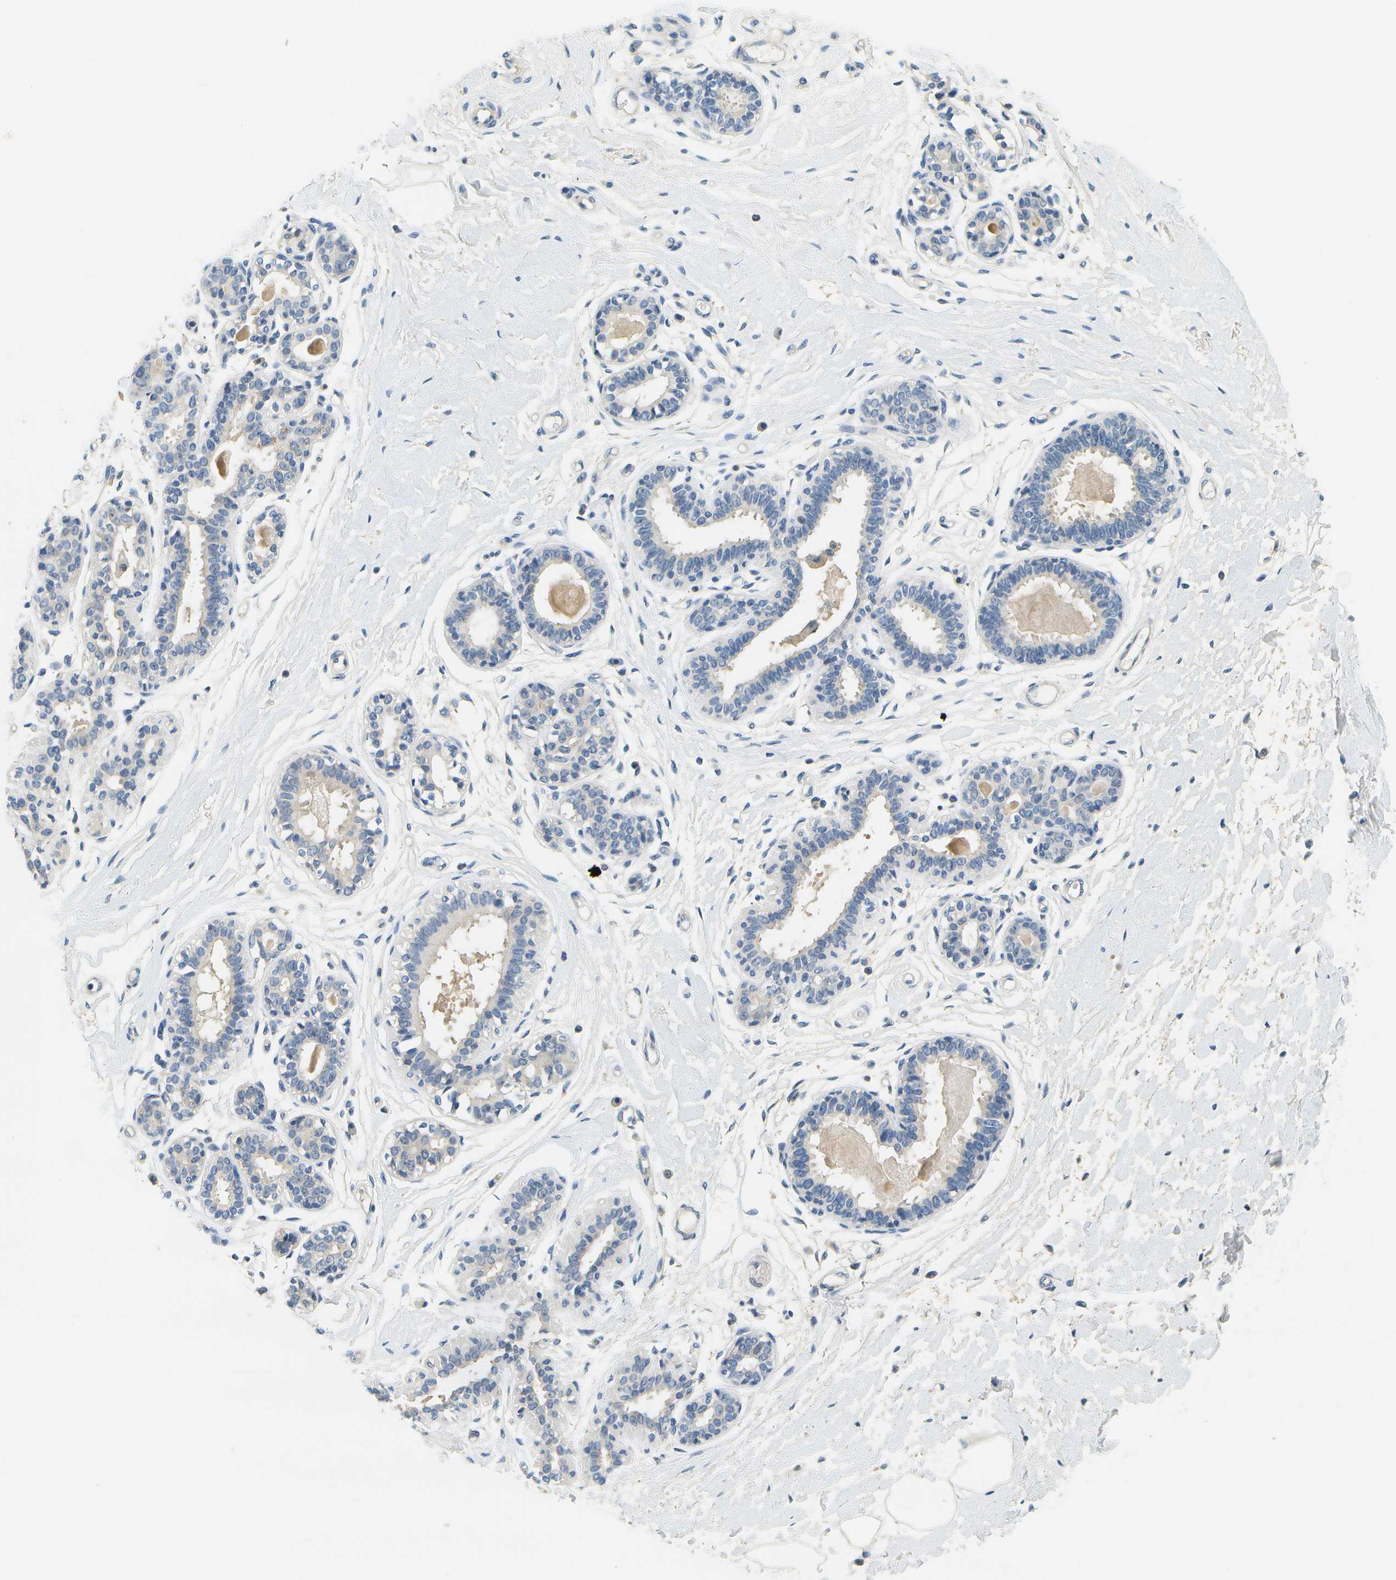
{"staining": {"intensity": "negative", "quantity": "none", "location": "none"}, "tissue": "breast", "cell_type": "Adipocytes", "image_type": "normal", "snomed": [{"axis": "morphology", "description": "Normal tissue, NOS"}, {"axis": "morphology", "description": "Lobular carcinoma"}, {"axis": "topography", "description": "Breast"}], "caption": "The micrograph exhibits no significant staining in adipocytes of breast. (DAB (3,3'-diaminobenzidine) immunohistochemistry visualized using brightfield microscopy, high magnification).", "gene": "RASGRP2", "patient": {"sex": "female", "age": 59}}